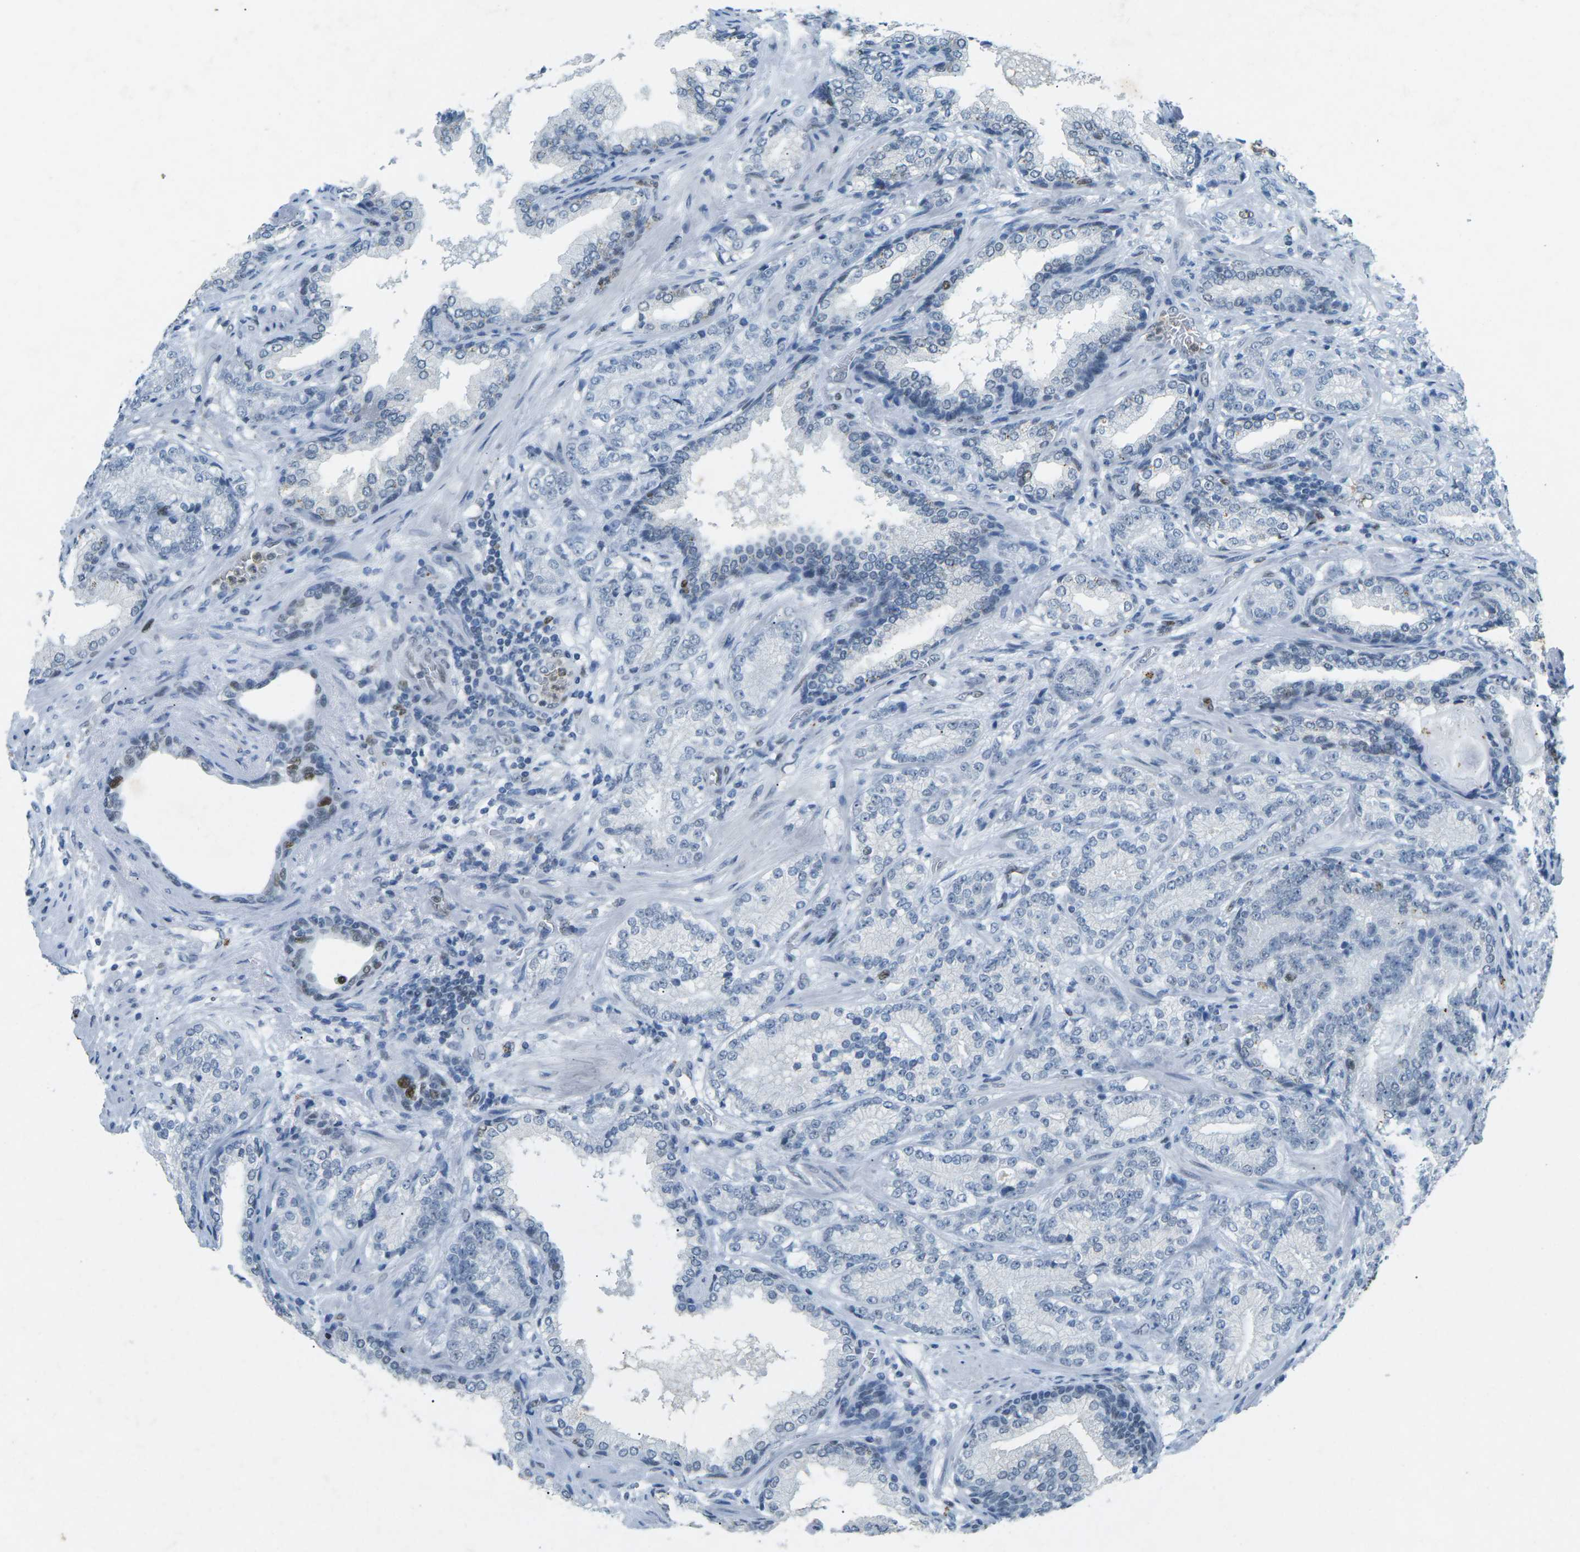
{"staining": {"intensity": "weak", "quantity": "<25%", "location": "nuclear"}, "tissue": "prostate cancer", "cell_type": "Tumor cells", "image_type": "cancer", "snomed": [{"axis": "morphology", "description": "Adenocarcinoma, High grade"}, {"axis": "topography", "description": "Prostate"}], "caption": "IHC photomicrograph of human prostate high-grade adenocarcinoma stained for a protein (brown), which demonstrates no expression in tumor cells.", "gene": "RB1", "patient": {"sex": "male", "age": 61}}